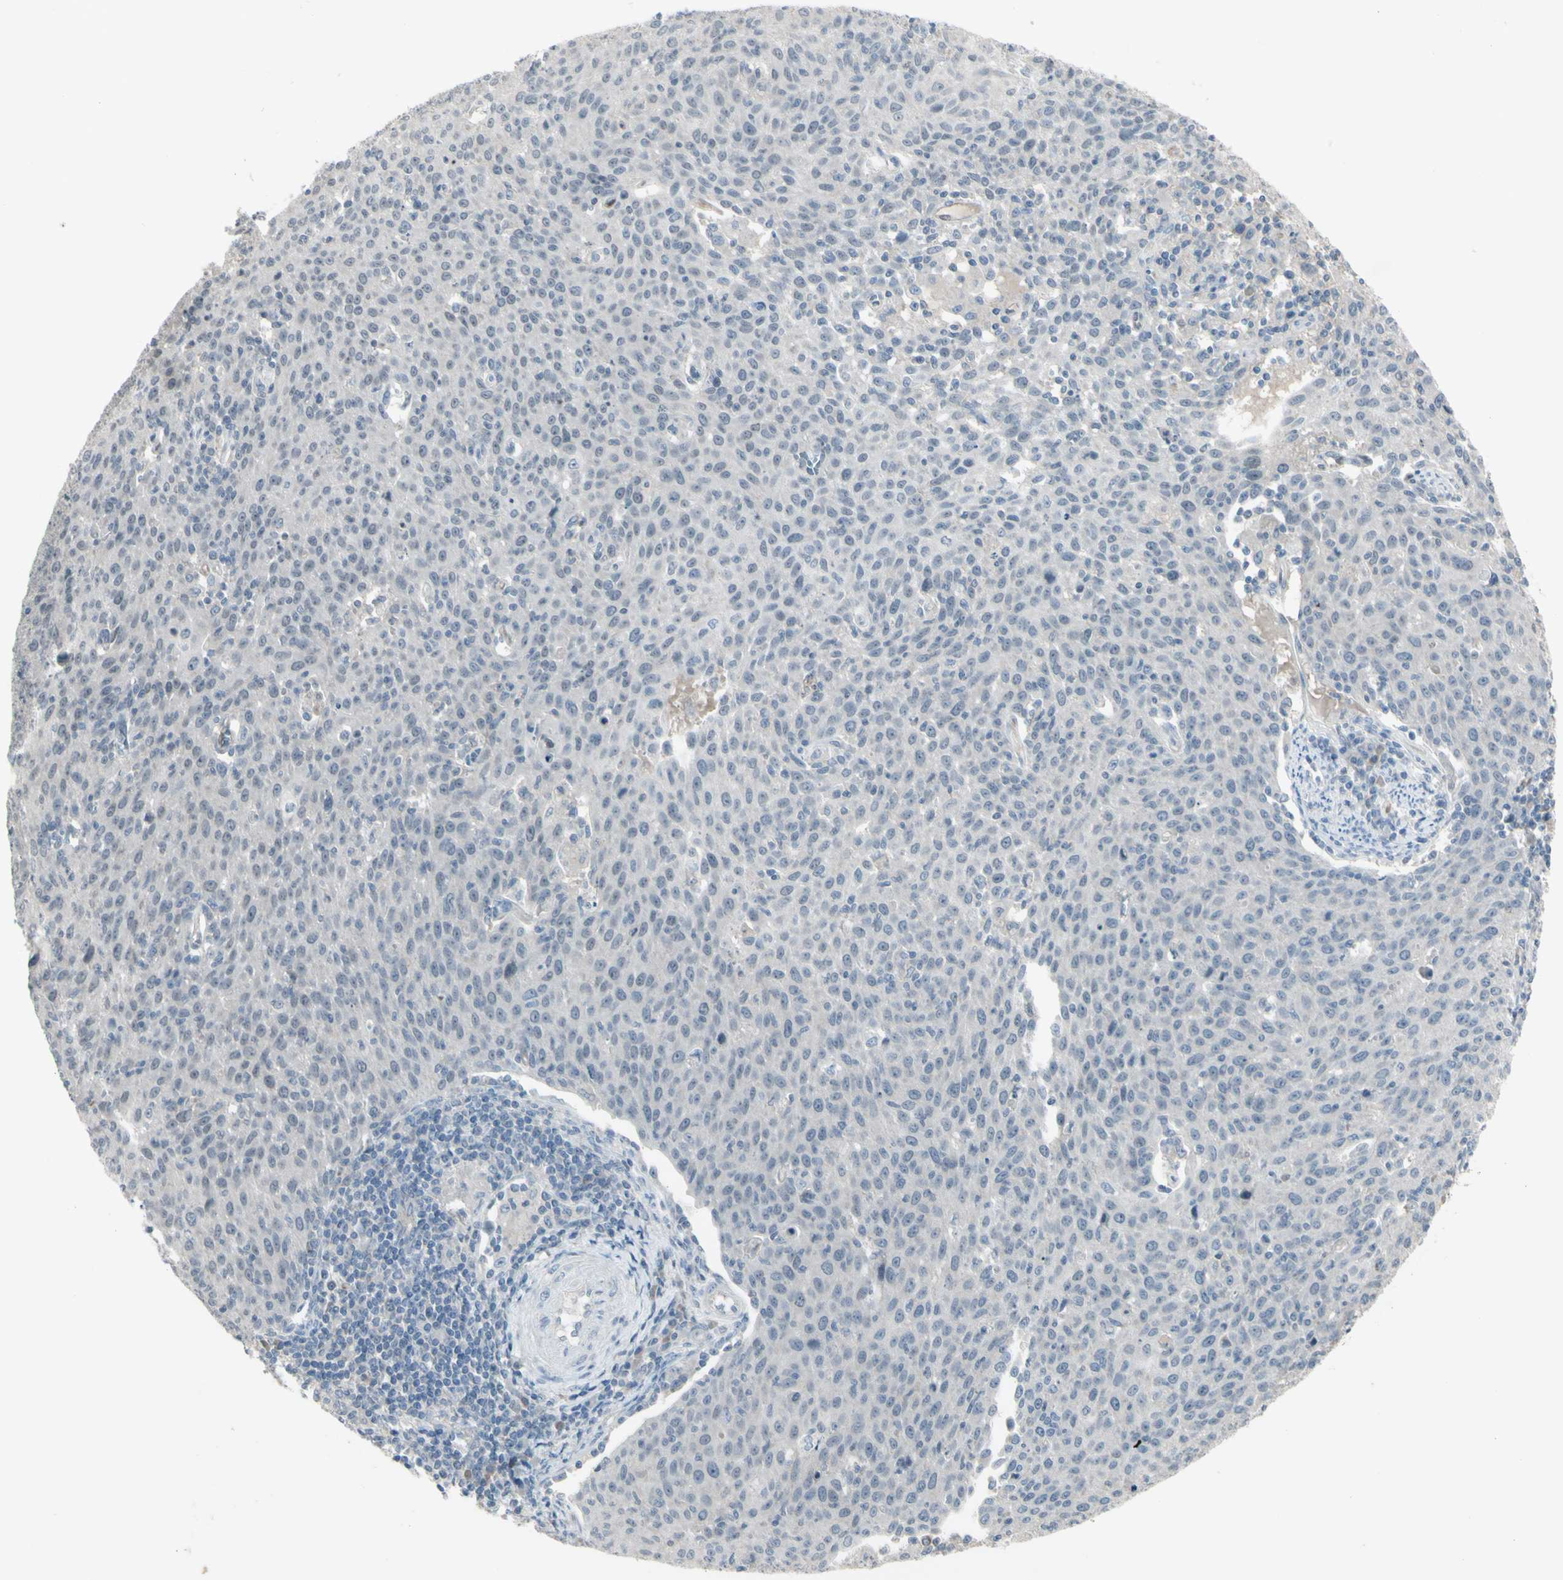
{"staining": {"intensity": "negative", "quantity": "none", "location": "none"}, "tissue": "cervical cancer", "cell_type": "Tumor cells", "image_type": "cancer", "snomed": [{"axis": "morphology", "description": "Squamous cell carcinoma, NOS"}, {"axis": "topography", "description": "Cervix"}], "caption": "High magnification brightfield microscopy of cervical squamous cell carcinoma stained with DAB (3,3'-diaminobenzidine) (brown) and counterstained with hematoxylin (blue): tumor cells show no significant positivity. Nuclei are stained in blue.", "gene": "PIAS4", "patient": {"sex": "female", "age": 38}}